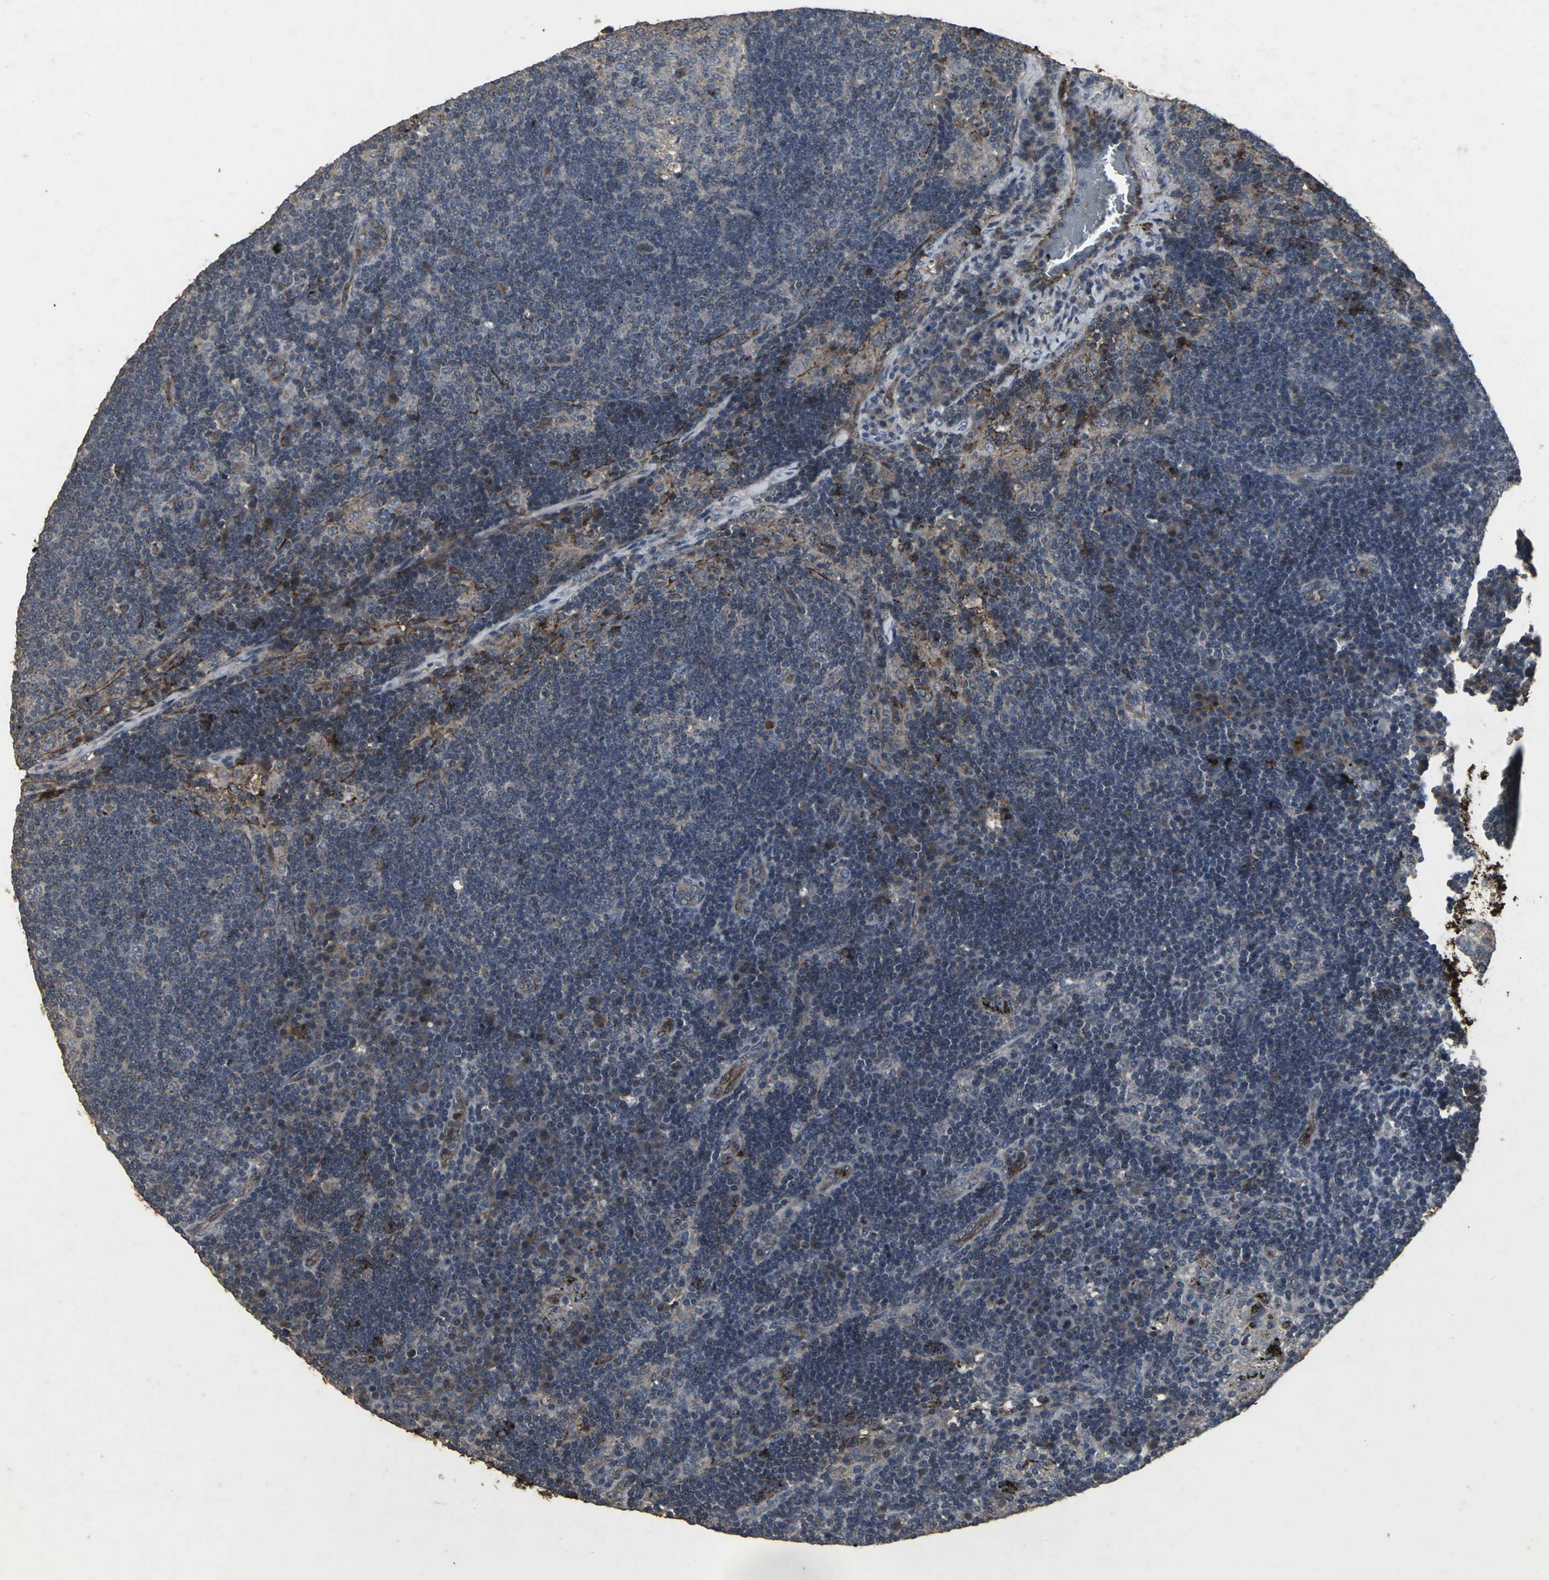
{"staining": {"intensity": "weak", "quantity": ">75%", "location": "cytoplasmic/membranous"}, "tissue": "lymph node", "cell_type": "Germinal center cells", "image_type": "normal", "snomed": [{"axis": "morphology", "description": "Normal tissue, NOS"}, {"axis": "morphology", "description": "Squamous cell carcinoma, metastatic, NOS"}, {"axis": "topography", "description": "Lymph node"}], "caption": "Immunohistochemical staining of benign human lymph node displays >75% levels of weak cytoplasmic/membranous protein staining in approximately >75% of germinal center cells.", "gene": "CCR9", "patient": {"sex": "female", "age": 53}}